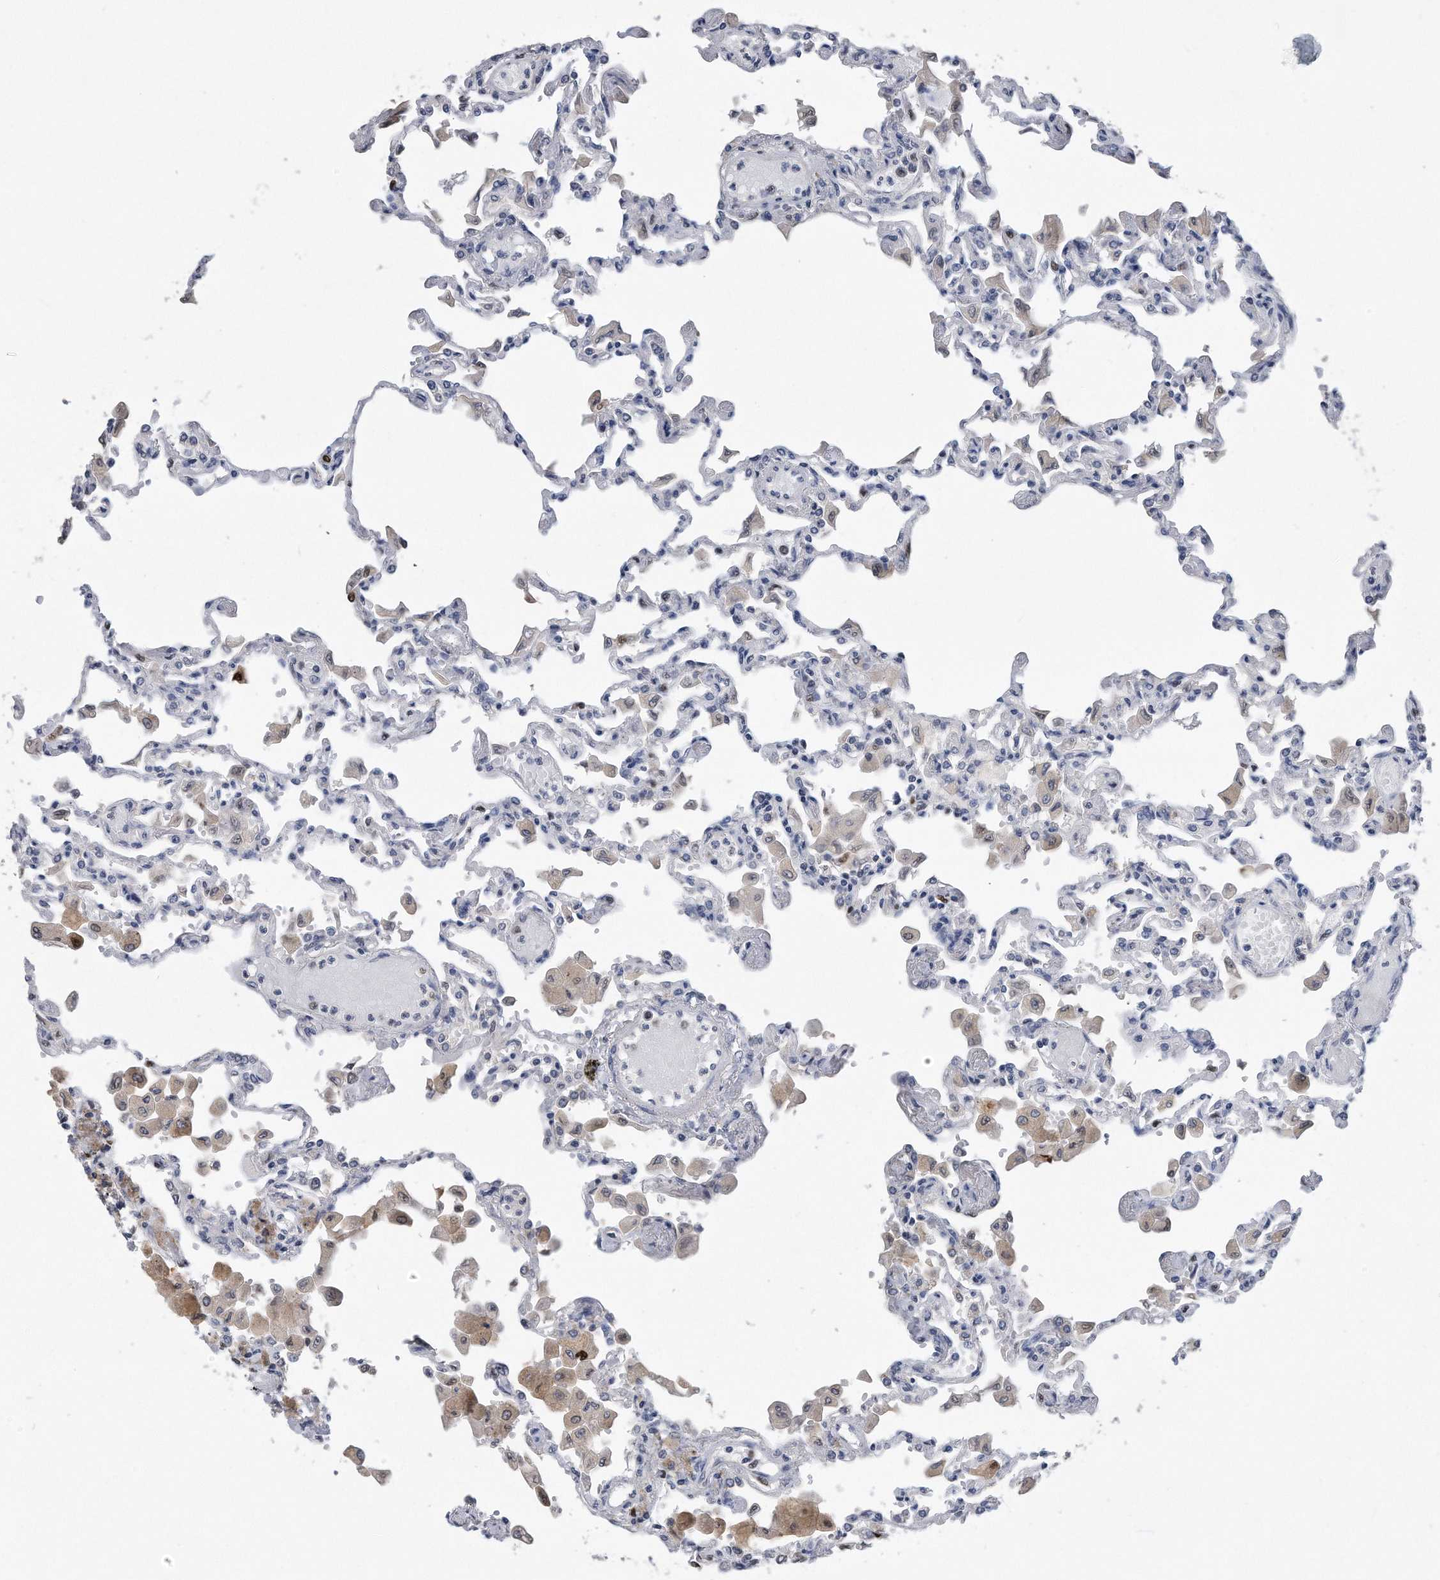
{"staining": {"intensity": "negative", "quantity": "none", "location": "none"}, "tissue": "lung", "cell_type": "Alveolar cells", "image_type": "normal", "snomed": [{"axis": "morphology", "description": "Normal tissue, NOS"}, {"axis": "topography", "description": "Bronchus"}, {"axis": "topography", "description": "Lung"}], "caption": "DAB immunohistochemical staining of benign human lung displays no significant expression in alveolar cells. (Brightfield microscopy of DAB (3,3'-diaminobenzidine) IHC at high magnification).", "gene": "PCNA", "patient": {"sex": "female", "age": 49}}